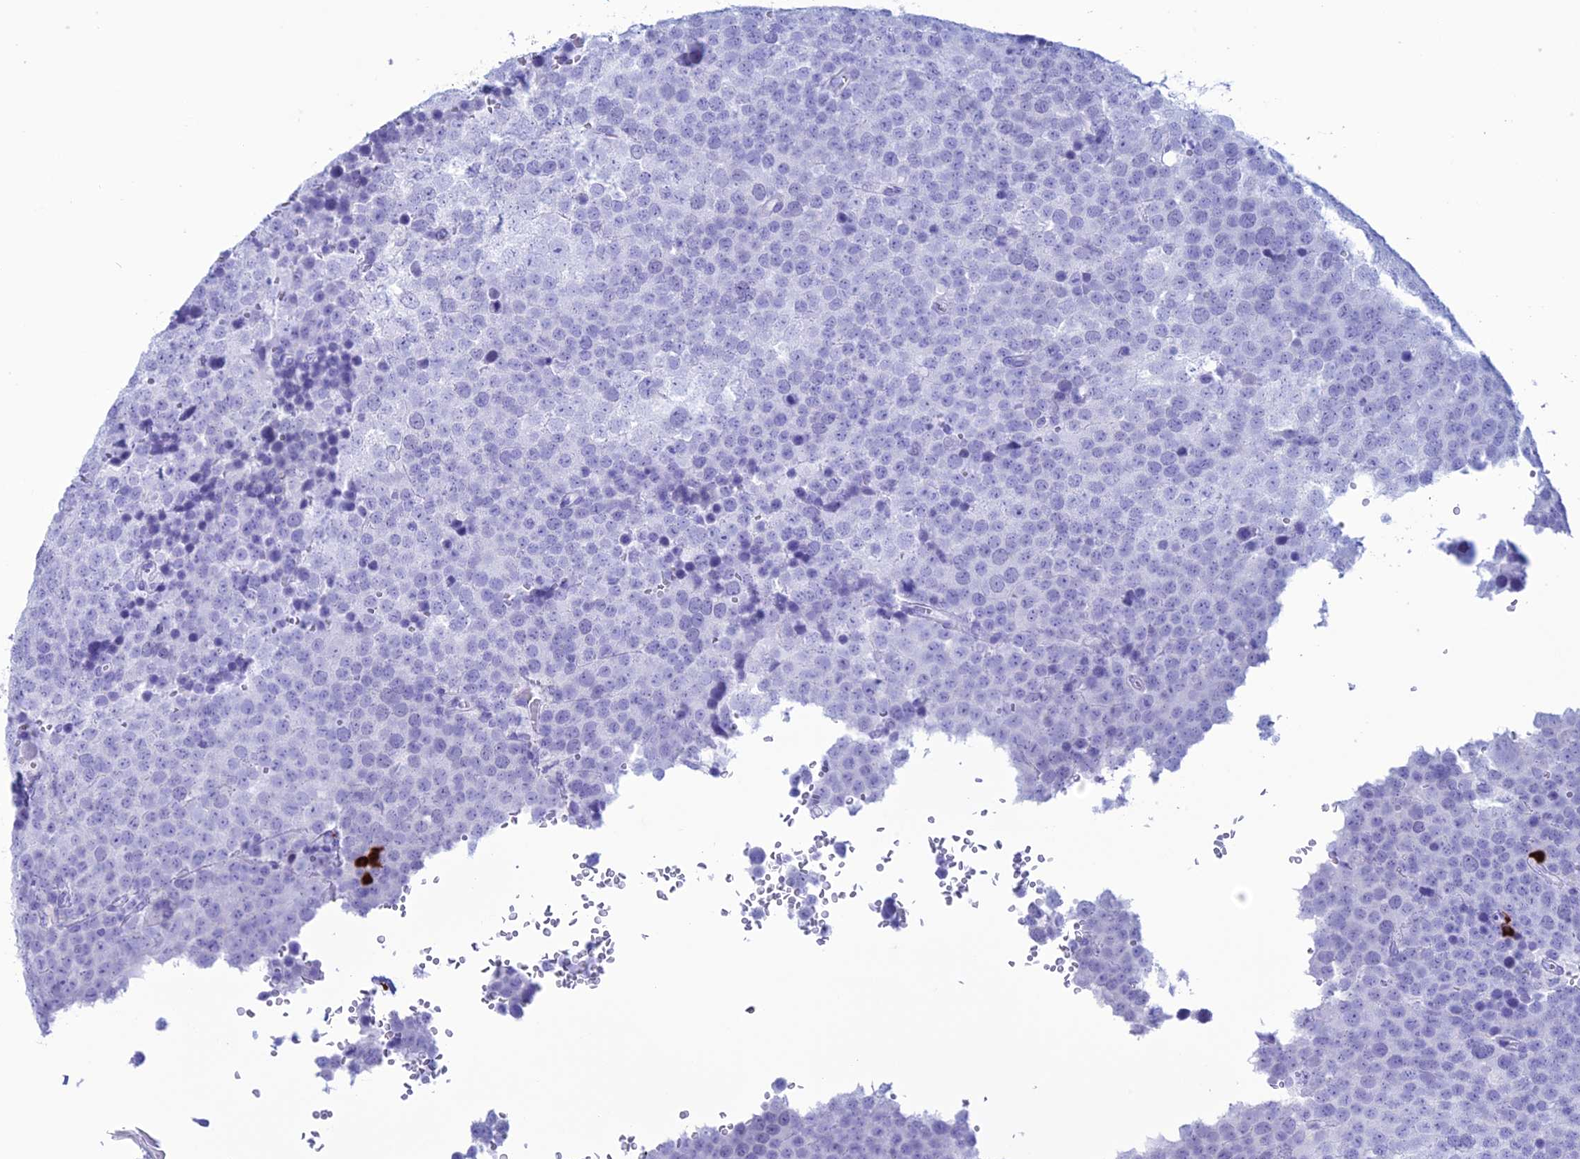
{"staining": {"intensity": "negative", "quantity": "none", "location": "none"}, "tissue": "testis cancer", "cell_type": "Tumor cells", "image_type": "cancer", "snomed": [{"axis": "morphology", "description": "Seminoma, NOS"}, {"axis": "topography", "description": "Testis"}], "caption": "A high-resolution histopathology image shows immunohistochemistry (IHC) staining of testis seminoma, which shows no significant positivity in tumor cells.", "gene": "MZB1", "patient": {"sex": "male", "age": 71}}